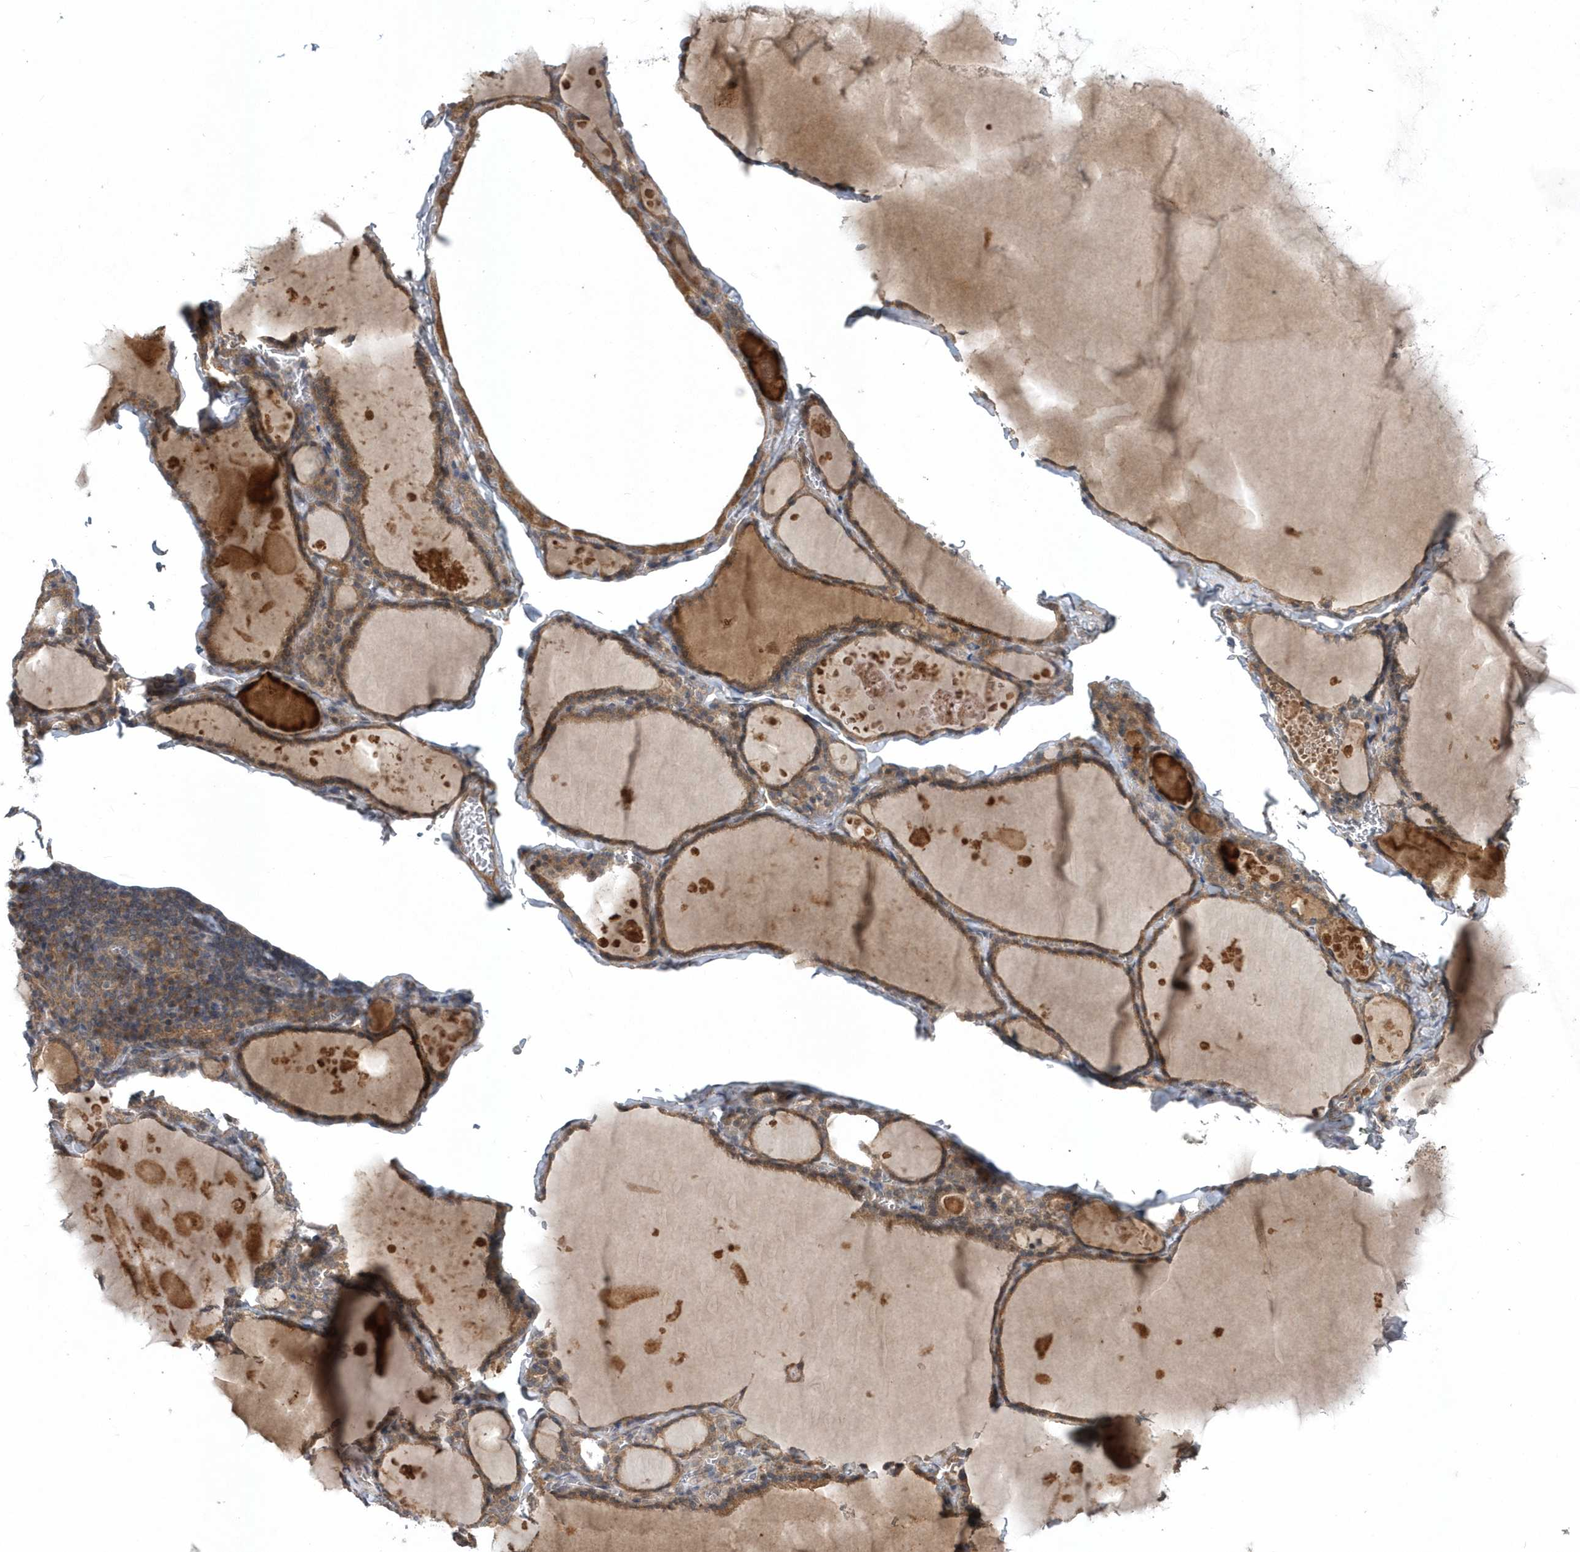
{"staining": {"intensity": "moderate", "quantity": ">75%", "location": "cytoplasmic/membranous"}, "tissue": "thyroid gland", "cell_type": "Glandular cells", "image_type": "normal", "snomed": [{"axis": "morphology", "description": "Normal tissue, NOS"}, {"axis": "topography", "description": "Thyroid gland"}], "caption": "Approximately >75% of glandular cells in normal thyroid gland display moderate cytoplasmic/membranous protein positivity as visualized by brown immunohistochemical staining.", "gene": "HMGCS1", "patient": {"sex": "male", "age": 56}}